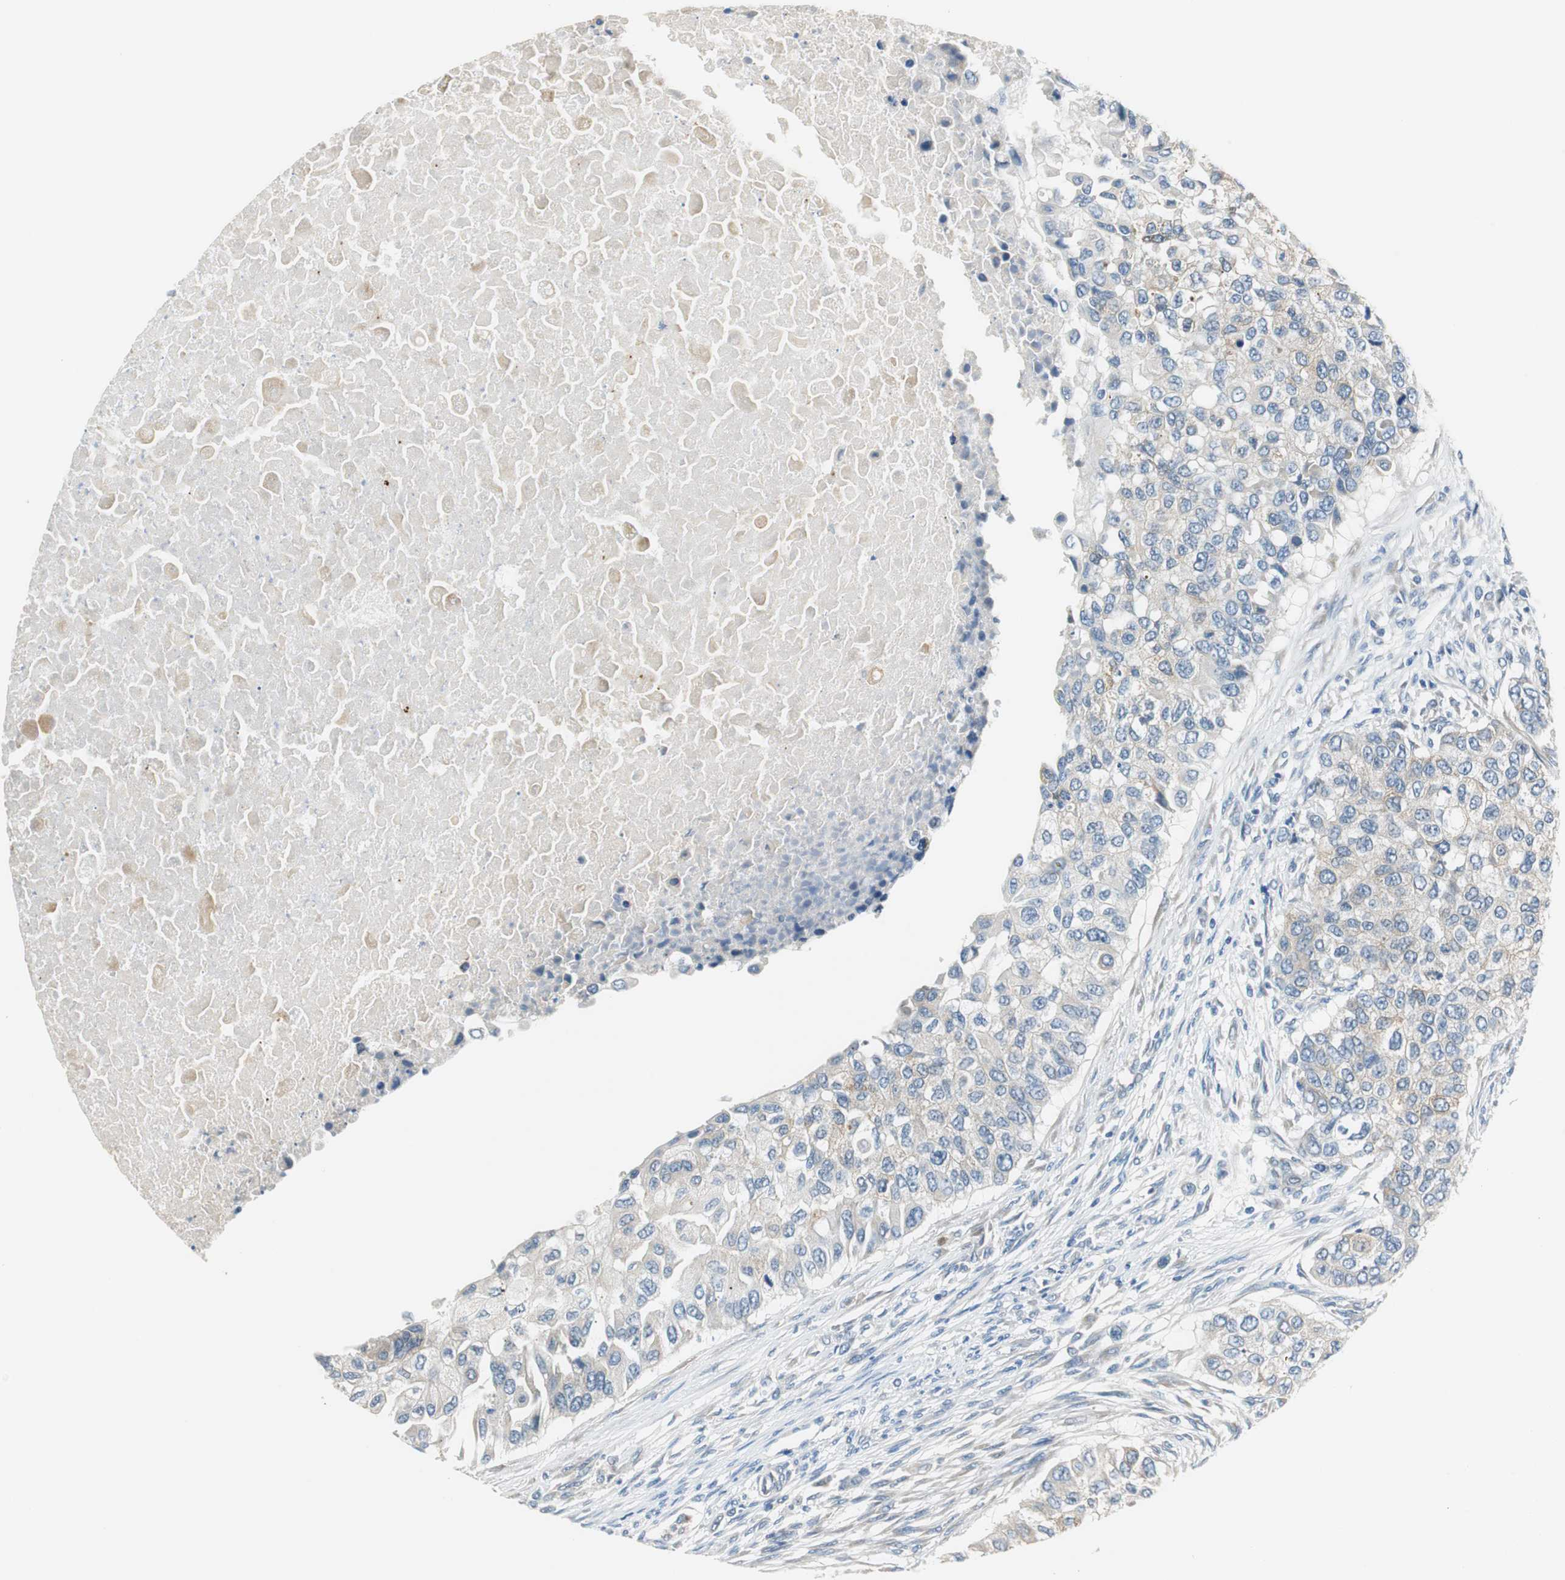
{"staining": {"intensity": "negative", "quantity": "none", "location": "none"}, "tissue": "breast cancer", "cell_type": "Tumor cells", "image_type": "cancer", "snomed": [{"axis": "morphology", "description": "Normal tissue, NOS"}, {"axis": "morphology", "description": "Duct carcinoma"}, {"axis": "topography", "description": "Breast"}], "caption": "High power microscopy image of an immunohistochemistry (IHC) photomicrograph of breast infiltrating ductal carcinoma, revealing no significant expression in tumor cells.", "gene": "FADS2", "patient": {"sex": "female", "age": 49}}